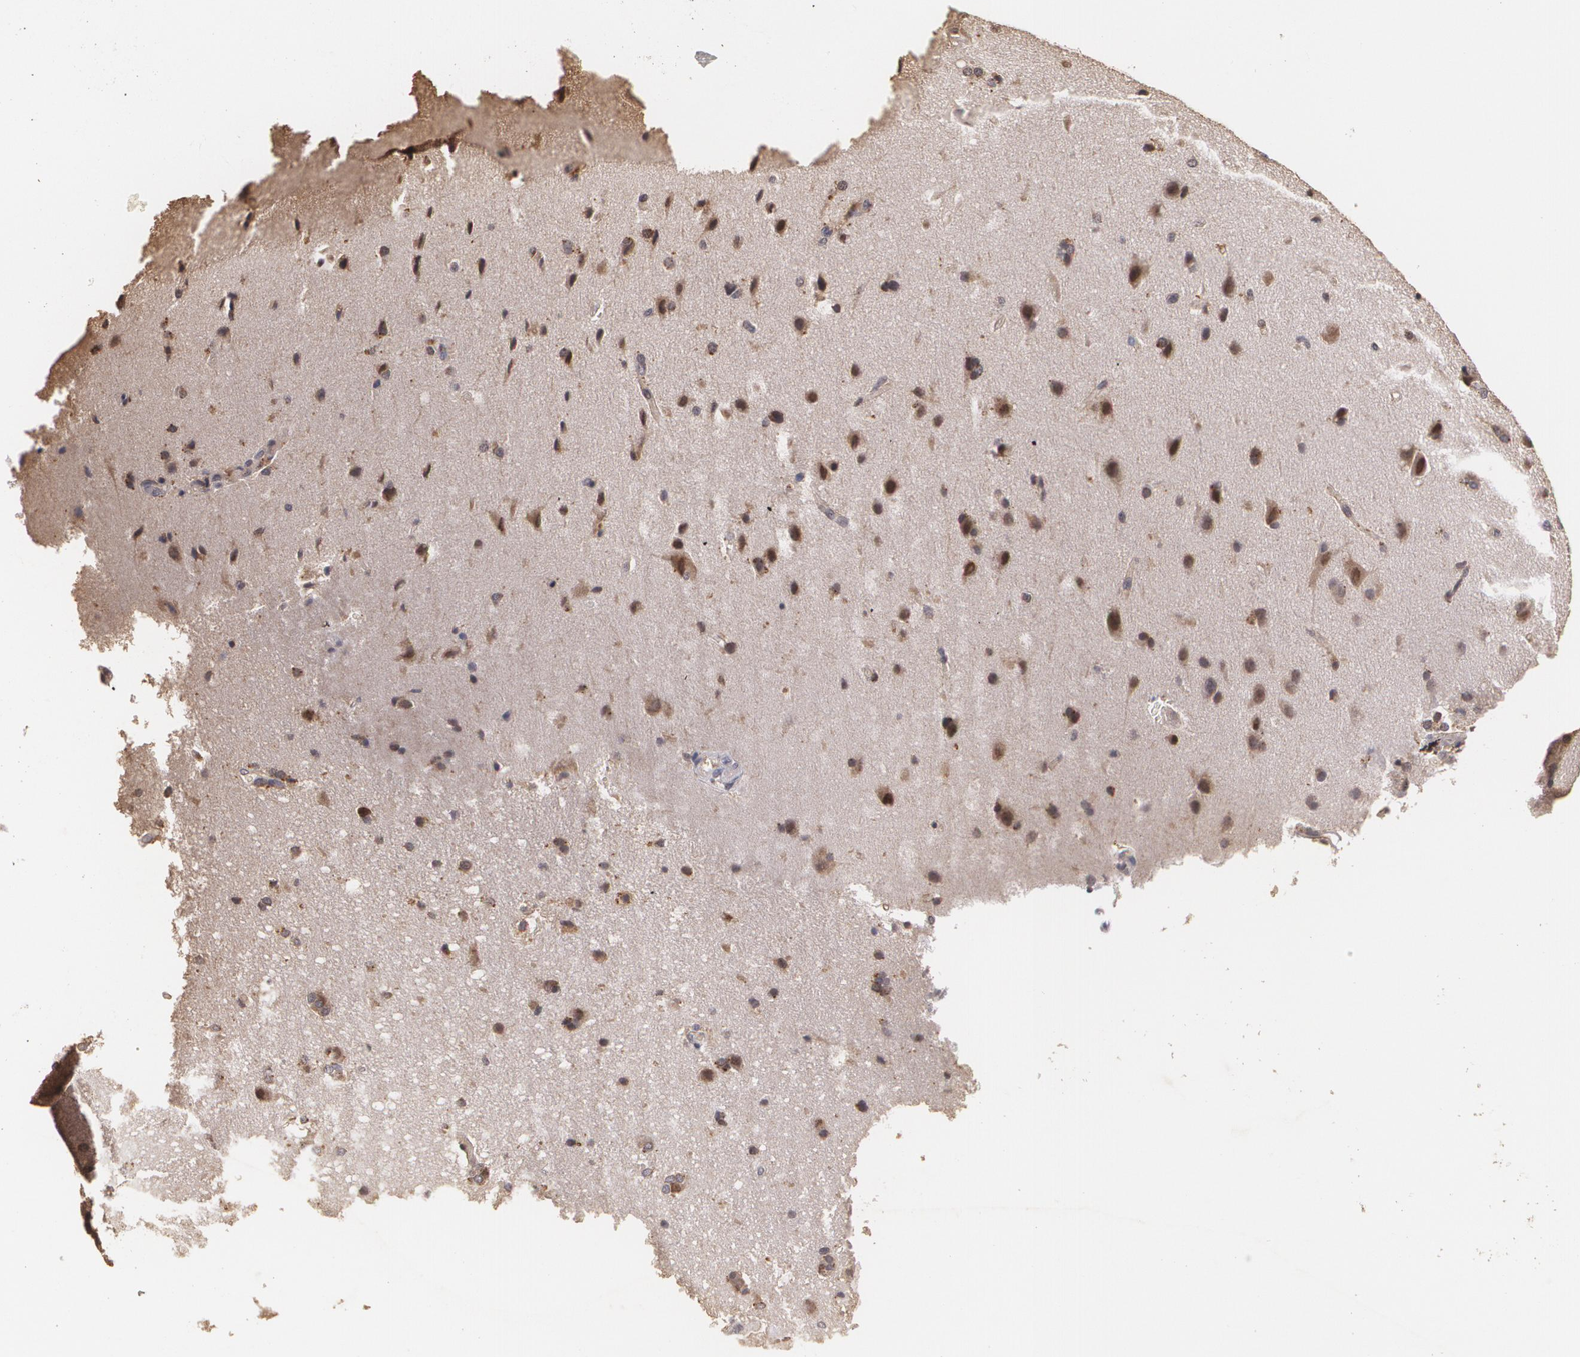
{"staining": {"intensity": "negative", "quantity": "none", "location": "none"}, "tissue": "cerebral cortex", "cell_type": "Endothelial cells", "image_type": "normal", "snomed": [{"axis": "morphology", "description": "Normal tissue, NOS"}, {"axis": "topography", "description": "Cerebral cortex"}], "caption": "A photomicrograph of human cerebral cortex is negative for staining in endothelial cells. (DAB IHC with hematoxylin counter stain).", "gene": "BRCA1", "patient": {"sex": "female", "age": 45}}